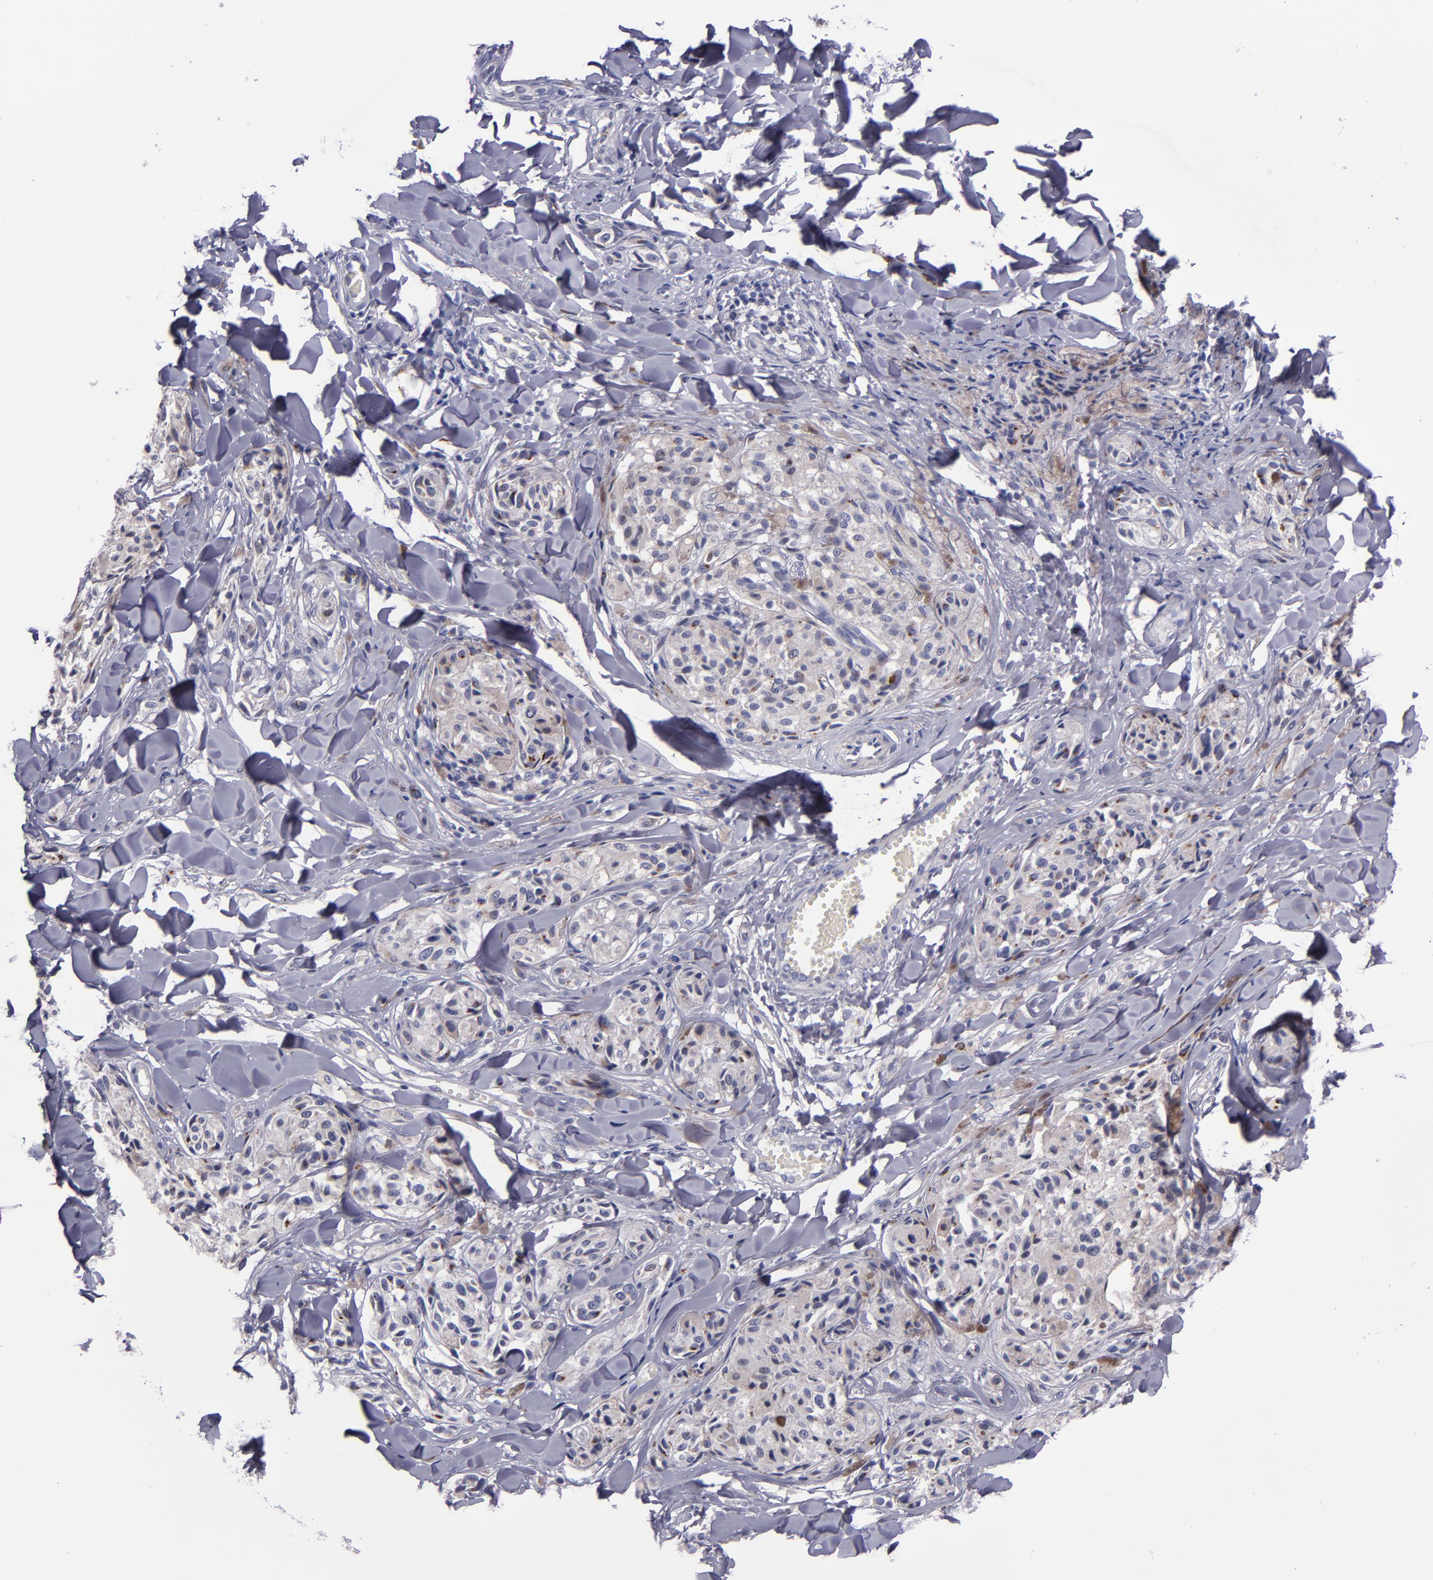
{"staining": {"intensity": "moderate", "quantity": "25%-75%", "location": "cytoplasmic/membranous"}, "tissue": "melanoma", "cell_type": "Tumor cells", "image_type": "cancer", "snomed": [{"axis": "morphology", "description": "Malignant melanoma, Metastatic site"}, {"axis": "topography", "description": "Skin"}], "caption": "Protein expression analysis of malignant melanoma (metastatic site) demonstrates moderate cytoplasmic/membranous expression in about 25%-75% of tumor cells.", "gene": "RAB41", "patient": {"sex": "female", "age": 66}}